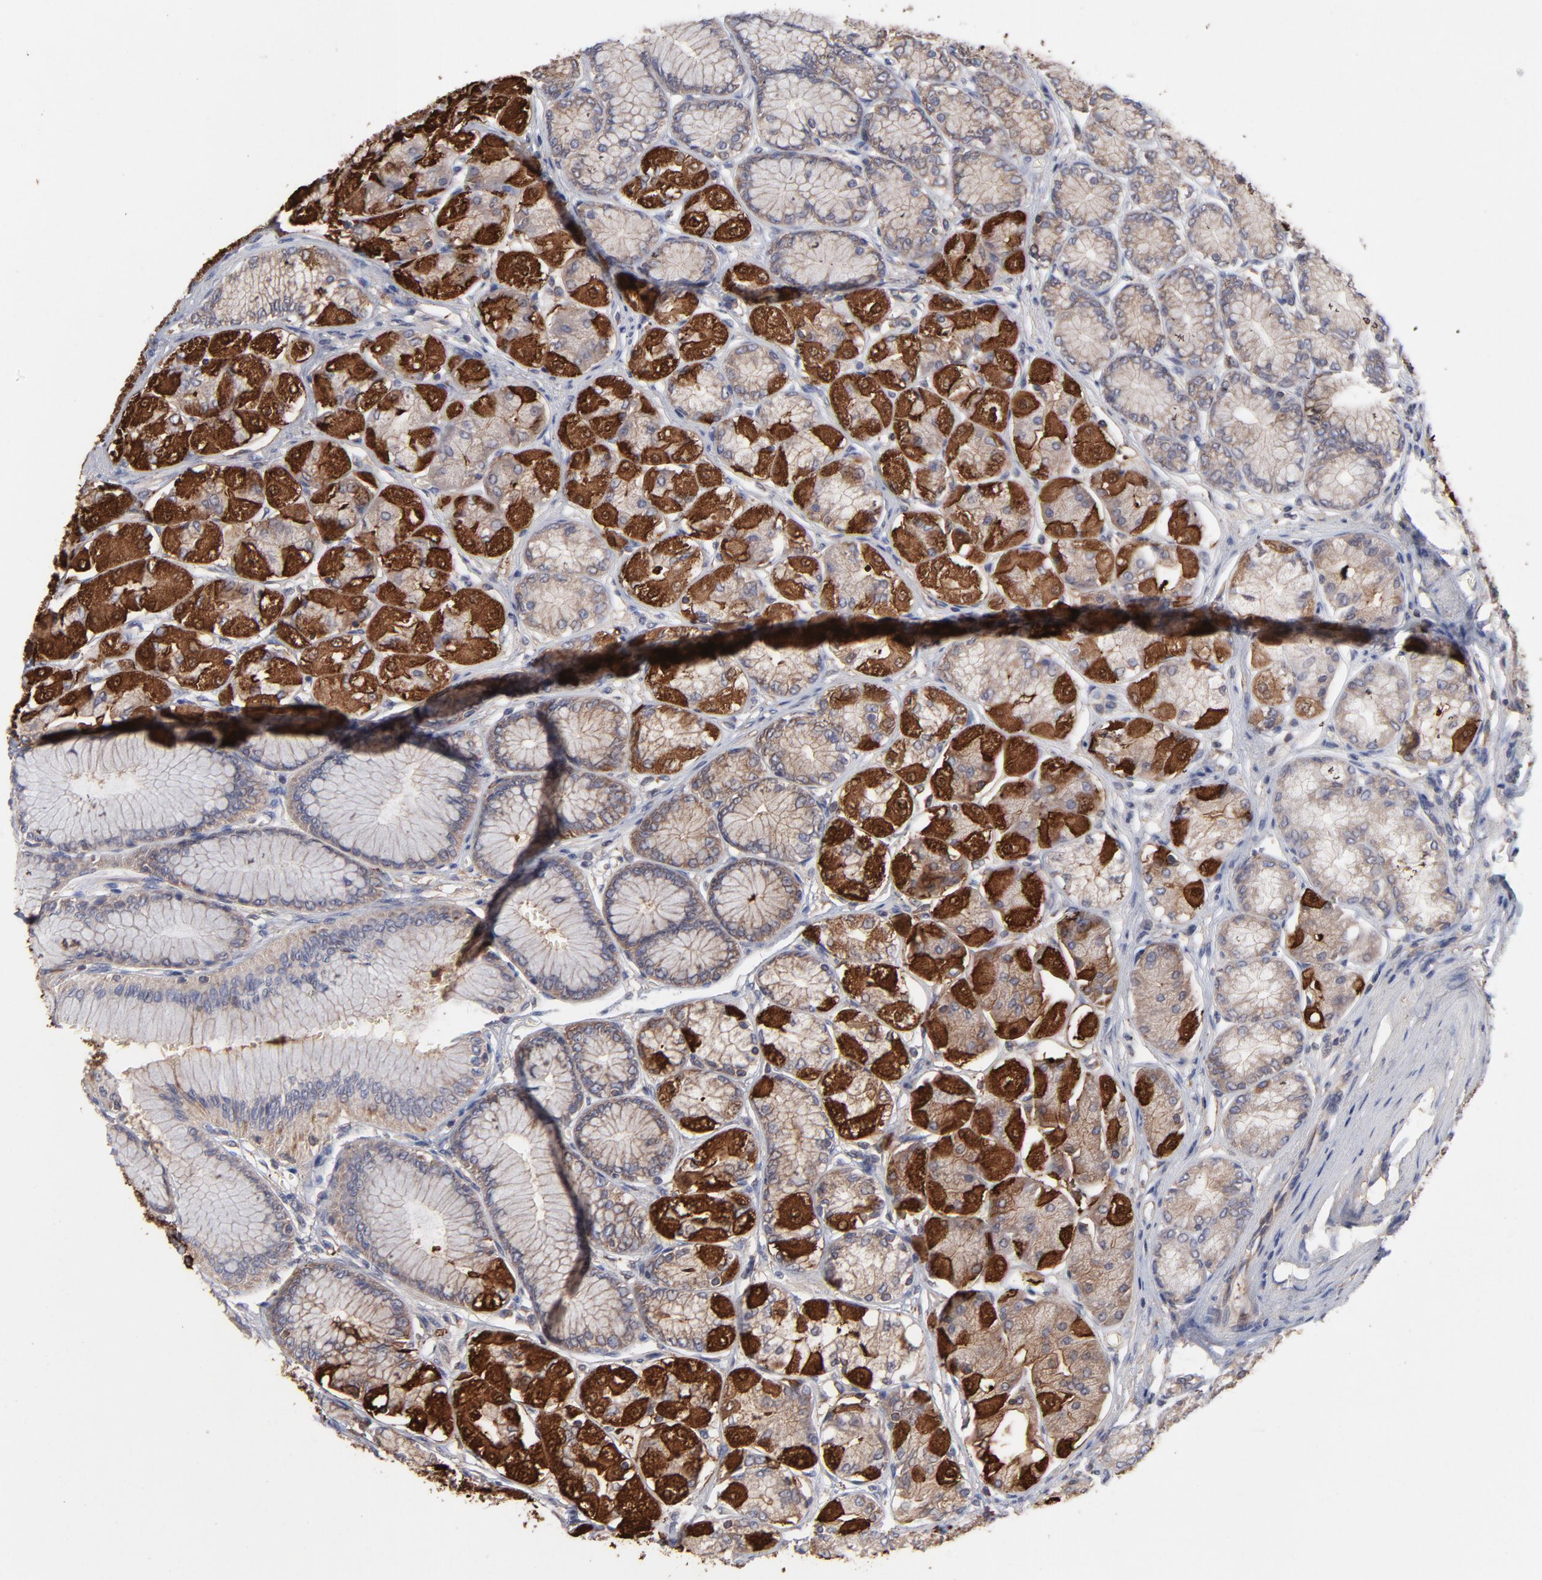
{"staining": {"intensity": "strong", "quantity": "25%-75%", "location": "cytoplasmic/membranous"}, "tissue": "stomach", "cell_type": "Glandular cells", "image_type": "normal", "snomed": [{"axis": "morphology", "description": "Normal tissue, NOS"}, {"axis": "morphology", "description": "Adenocarcinoma, NOS"}, {"axis": "topography", "description": "Stomach"}, {"axis": "topography", "description": "Stomach, lower"}], "caption": "Normal stomach was stained to show a protein in brown. There is high levels of strong cytoplasmic/membranous expression in about 25%-75% of glandular cells. (DAB IHC with brightfield microscopy, high magnification).", "gene": "NFKBIA", "patient": {"sex": "female", "age": 65}}